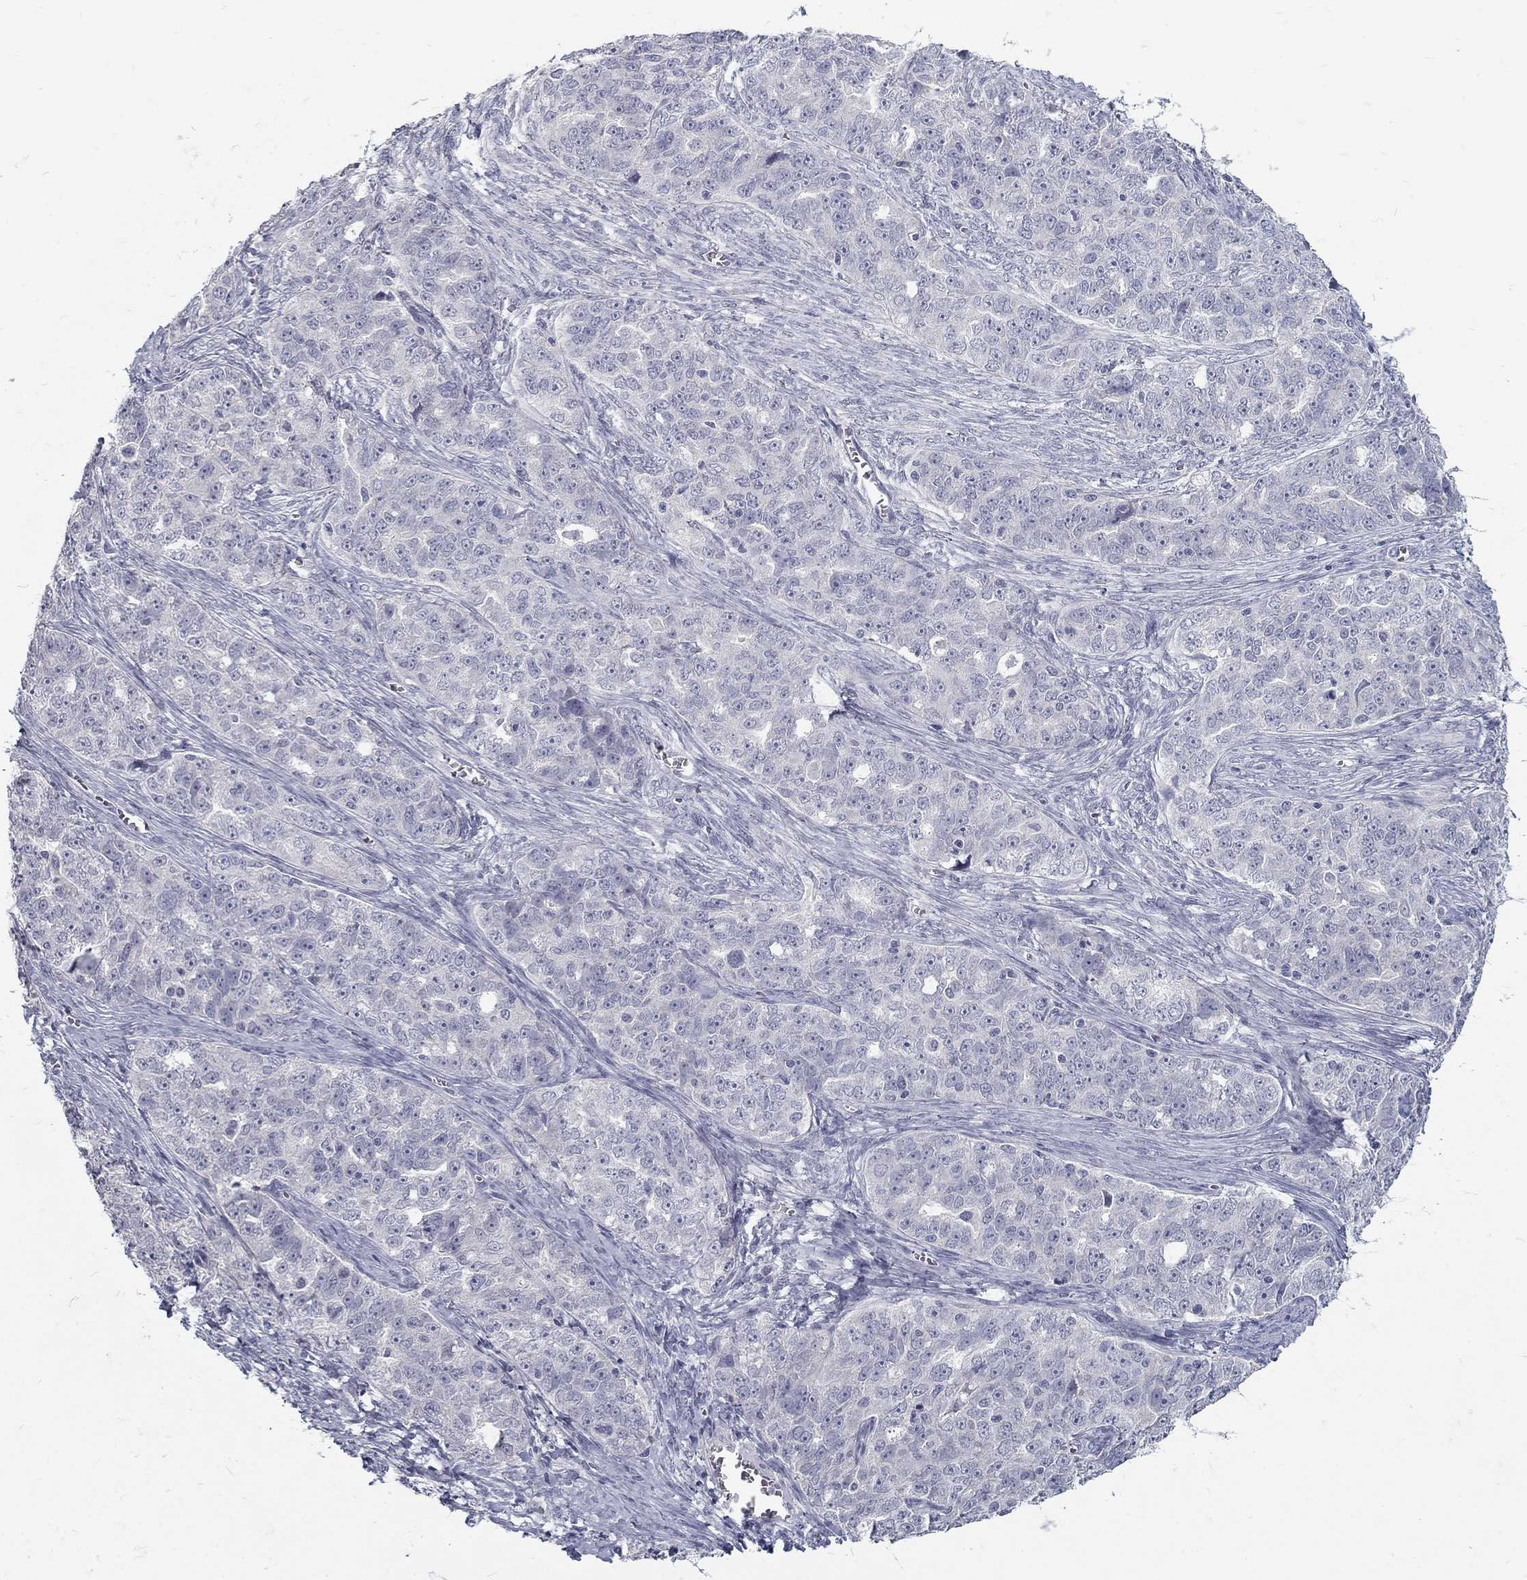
{"staining": {"intensity": "negative", "quantity": "none", "location": "none"}, "tissue": "ovarian cancer", "cell_type": "Tumor cells", "image_type": "cancer", "snomed": [{"axis": "morphology", "description": "Cystadenocarcinoma, serous, NOS"}, {"axis": "topography", "description": "Ovary"}], "caption": "IHC of ovarian cancer exhibits no expression in tumor cells.", "gene": "NOS1", "patient": {"sex": "female", "age": 51}}